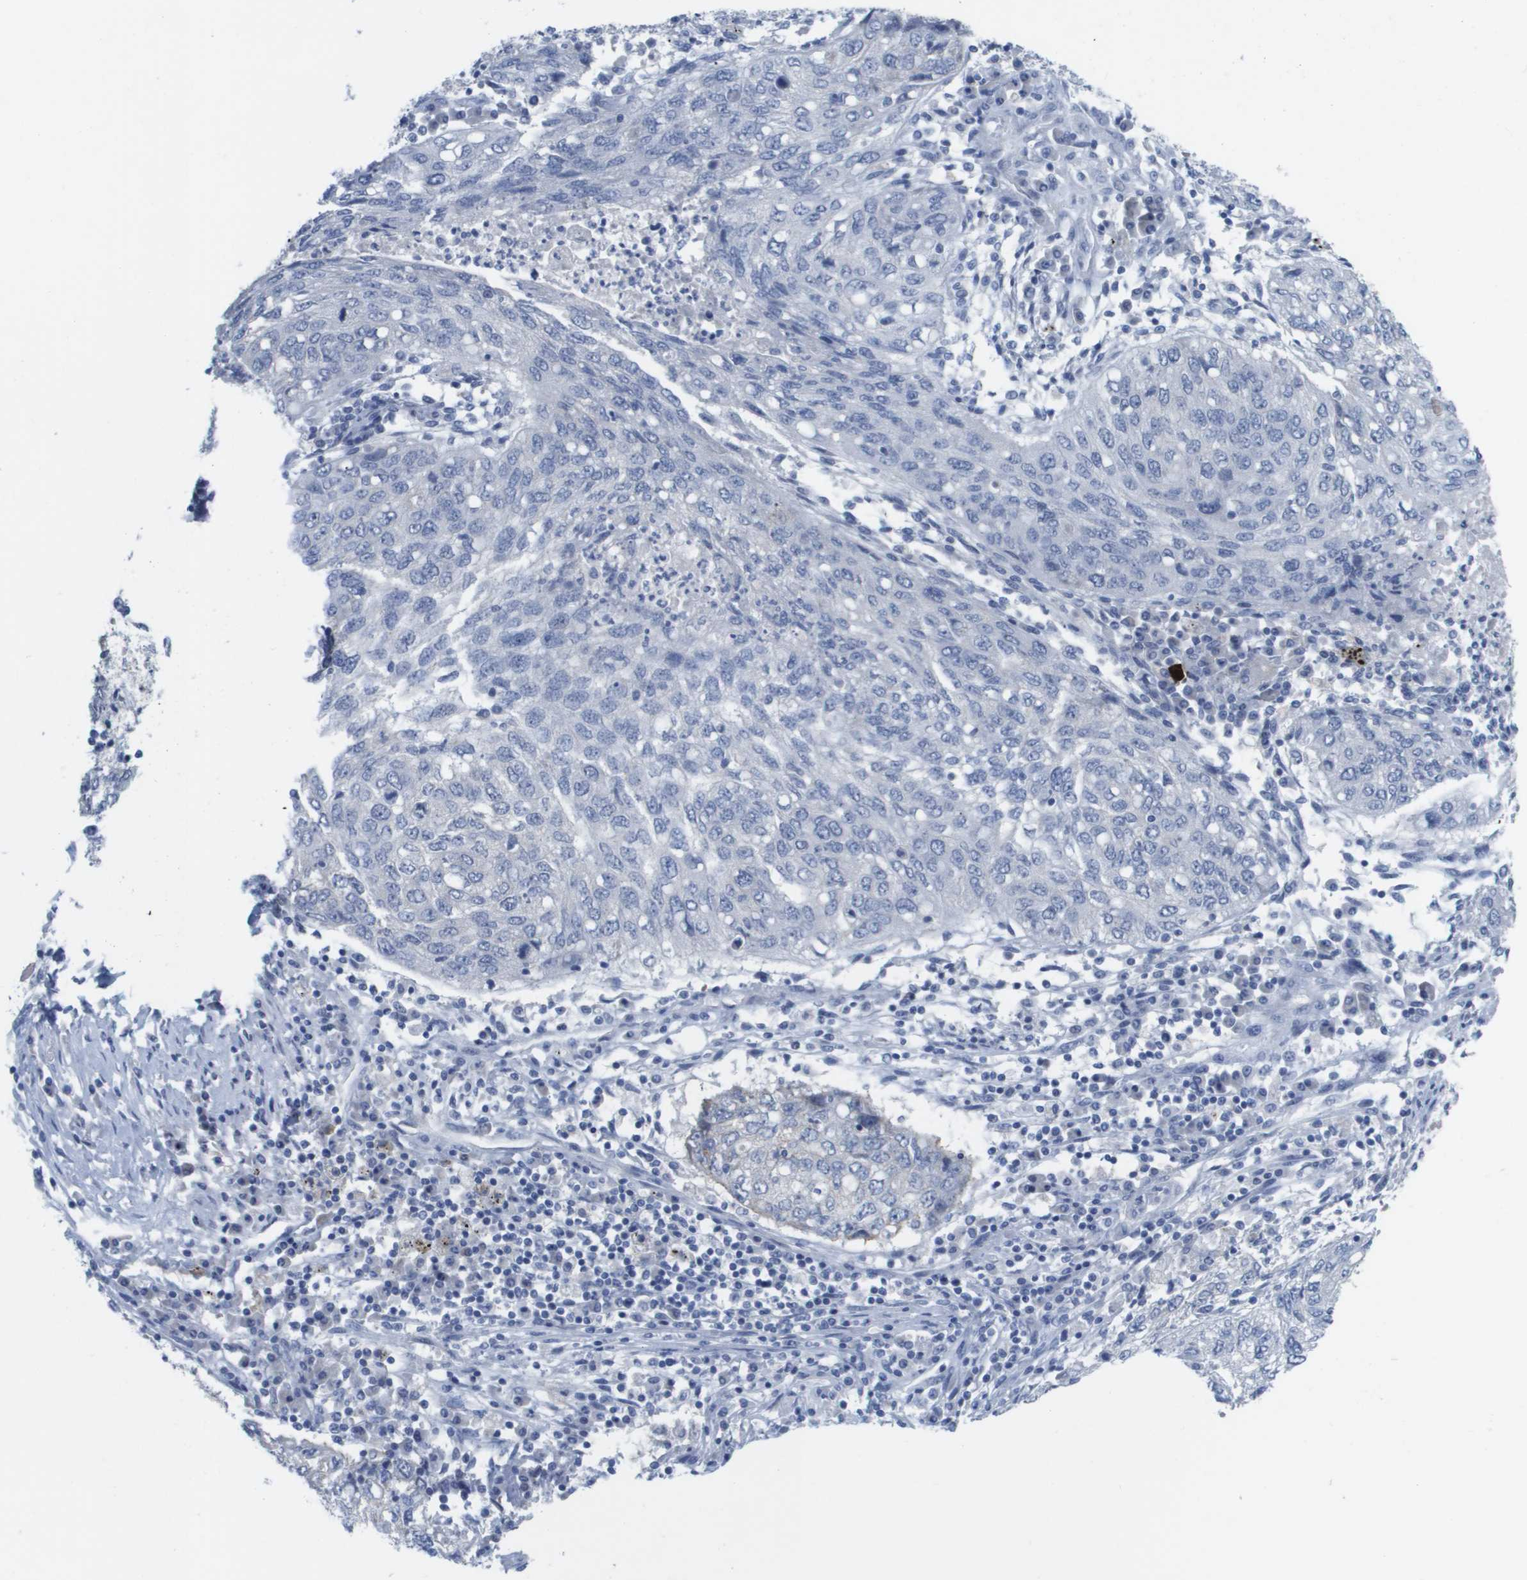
{"staining": {"intensity": "negative", "quantity": "none", "location": "none"}, "tissue": "lung cancer", "cell_type": "Tumor cells", "image_type": "cancer", "snomed": [{"axis": "morphology", "description": "Squamous cell carcinoma, NOS"}, {"axis": "topography", "description": "Lung"}], "caption": "IHC histopathology image of neoplastic tissue: human lung cancer stained with DAB (3,3'-diaminobenzidine) exhibits no significant protein staining in tumor cells.", "gene": "PDE4A", "patient": {"sex": "female", "age": 63}}